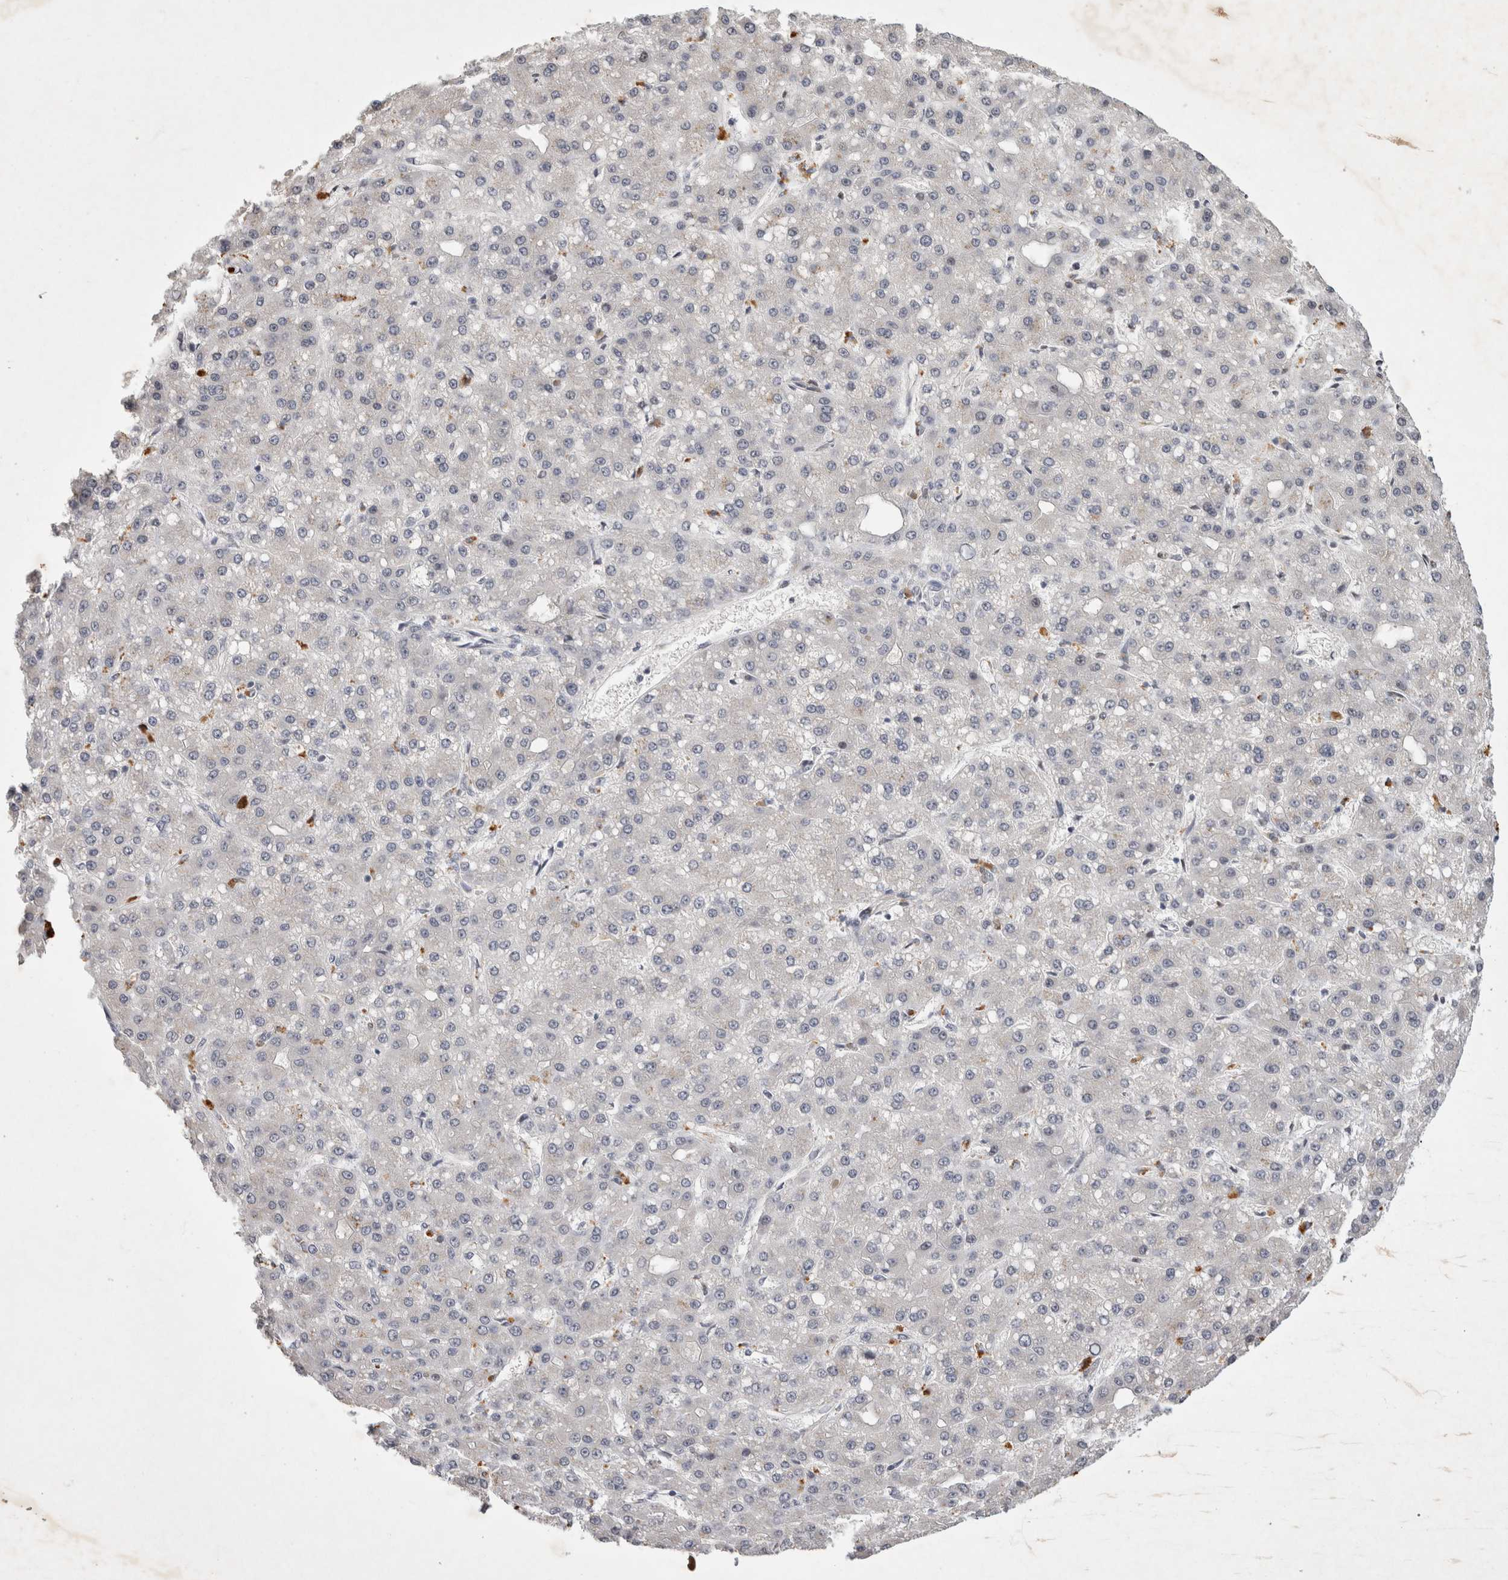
{"staining": {"intensity": "negative", "quantity": "none", "location": "none"}, "tissue": "liver cancer", "cell_type": "Tumor cells", "image_type": "cancer", "snomed": [{"axis": "morphology", "description": "Carcinoma, Hepatocellular, NOS"}, {"axis": "topography", "description": "Liver"}], "caption": "High power microscopy image of an immunohistochemistry micrograph of liver hepatocellular carcinoma, revealing no significant expression in tumor cells. (DAB IHC with hematoxylin counter stain).", "gene": "XRCC5", "patient": {"sex": "male", "age": 67}}